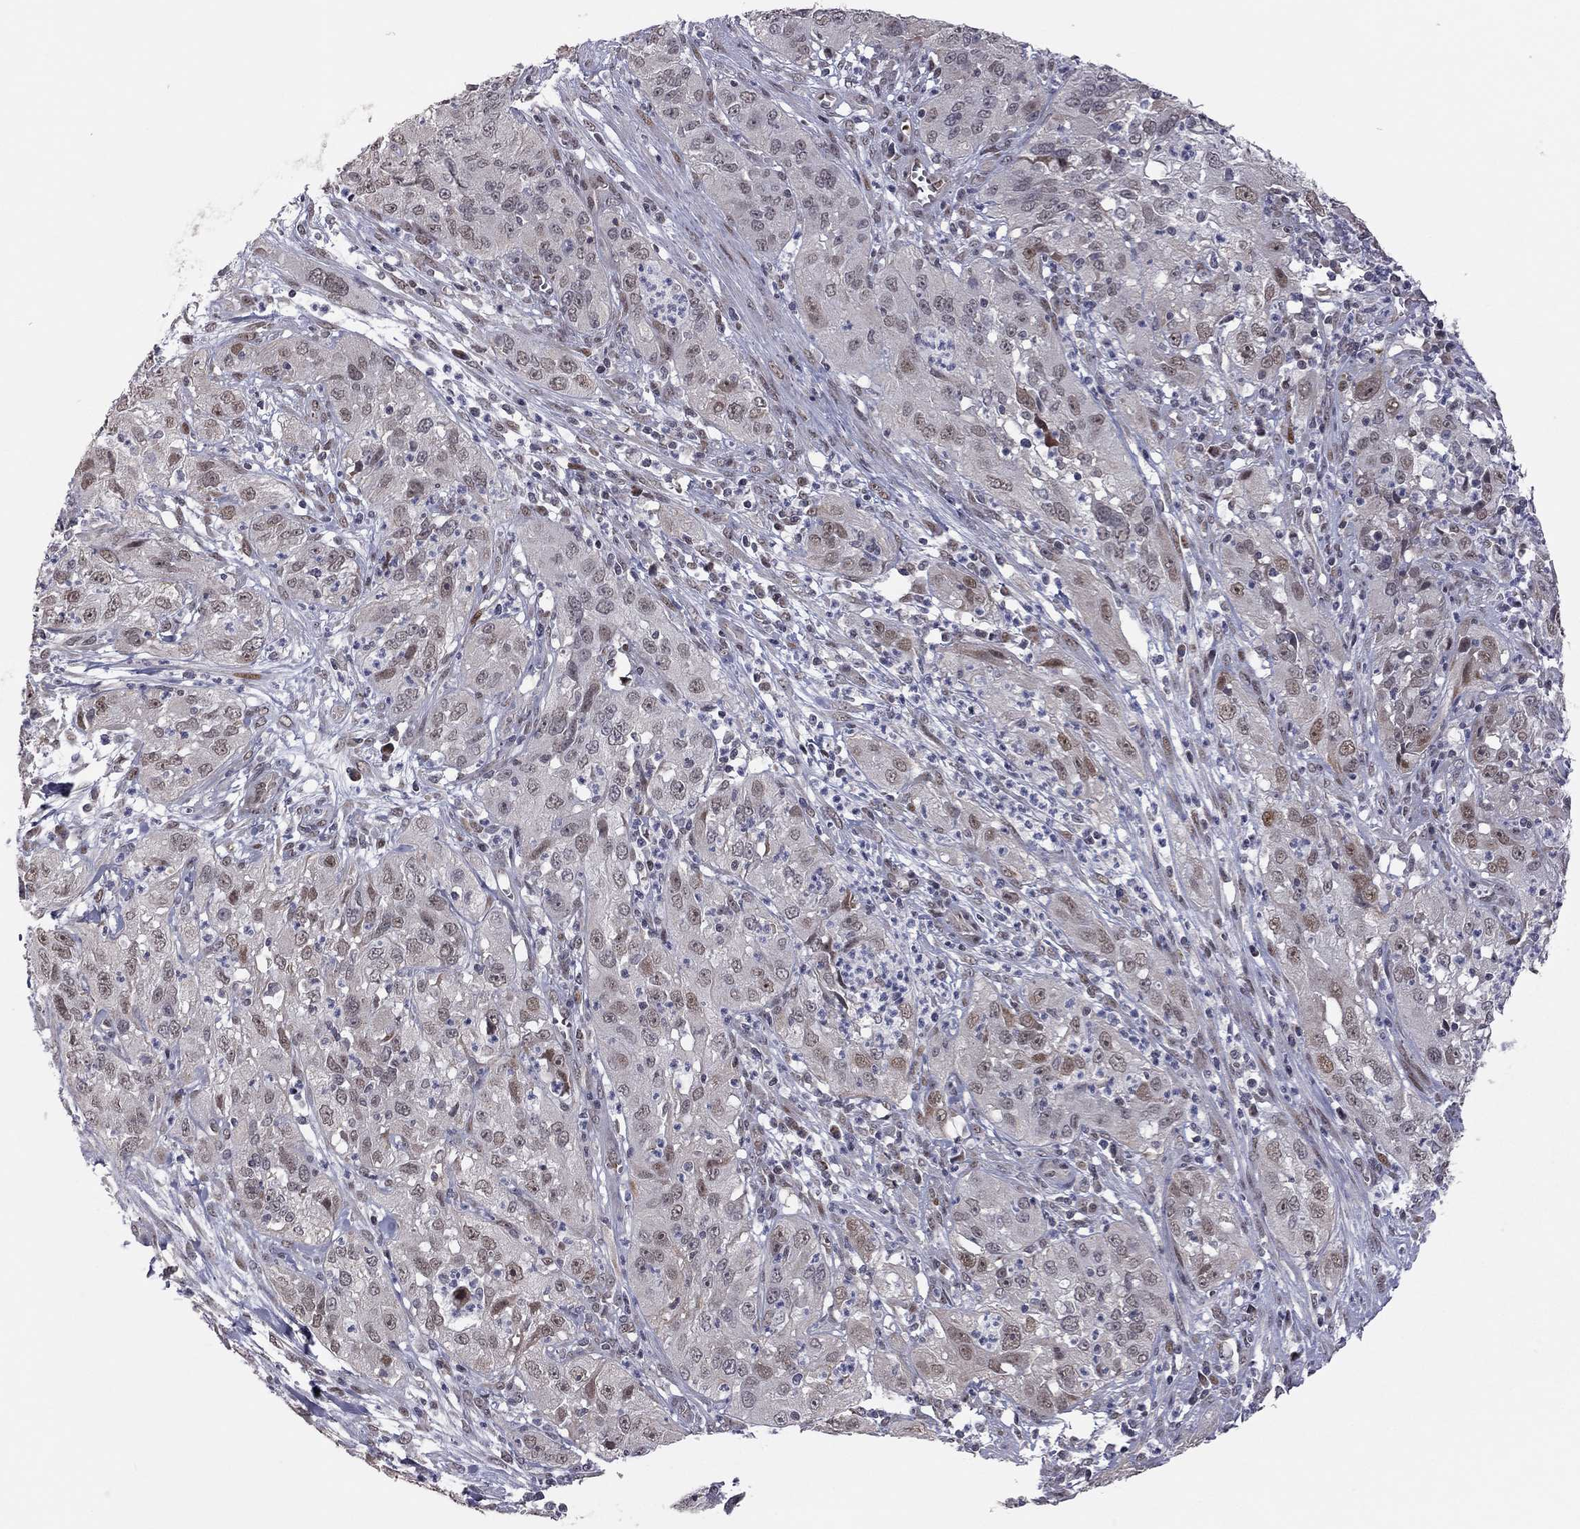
{"staining": {"intensity": "moderate", "quantity": "<25%", "location": "nuclear"}, "tissue": "cervical cancer", "cell_type": "Tumor cells", "image_type": "cancer", "snomed": [{"axis": "morphology", "description": "Squamous cell carcinoma, NOS"}, {"axis": "topography", "description": "Cervix"}], "caption": "High-magnification brightfield microscopy of cervical cancer stained with DAB (brown) and counterstained with hematoxylin (blue). tumor cells exhibit moderate nuclear staining is seen in about<25% of cells.", "gene": "MC3R", "patient": {"sex": "female", "age": 32}}